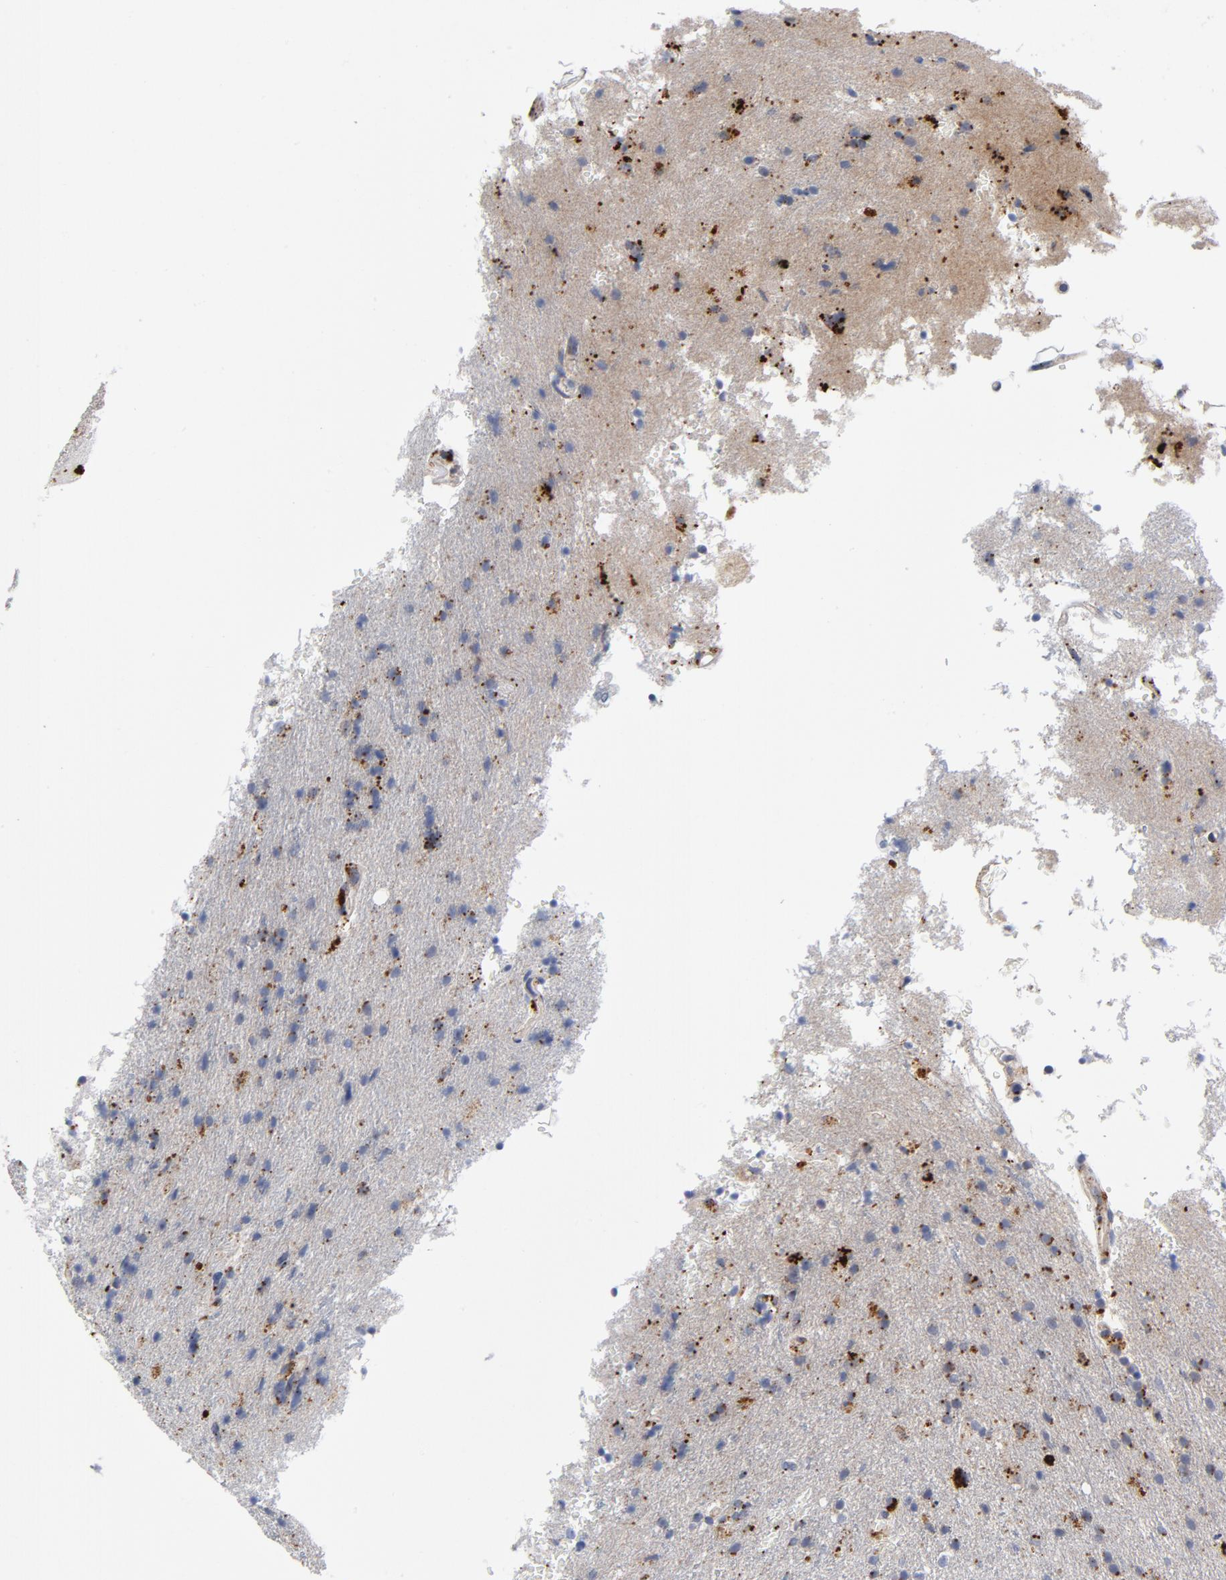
{"staining": {"intensity": "moderate", "quantity": "25%-75%", "location": "cytoplasmic/membranous"}, "tissue": "glioma", "cell_type": "Tumor cells", "image_type": "cancer", "snomed": [{"axis": "morphology", "description": "Glioma, malignant, High grade"}, {"axis": "topography", "description": "Brain"}], "caption": "The immunohistochemical stain labels moderate cytoplasmic/membranous expression in tumor cells of glioma tissue.", "gene": "AKT2", "patient": {"sex": "male", "age": 33}}